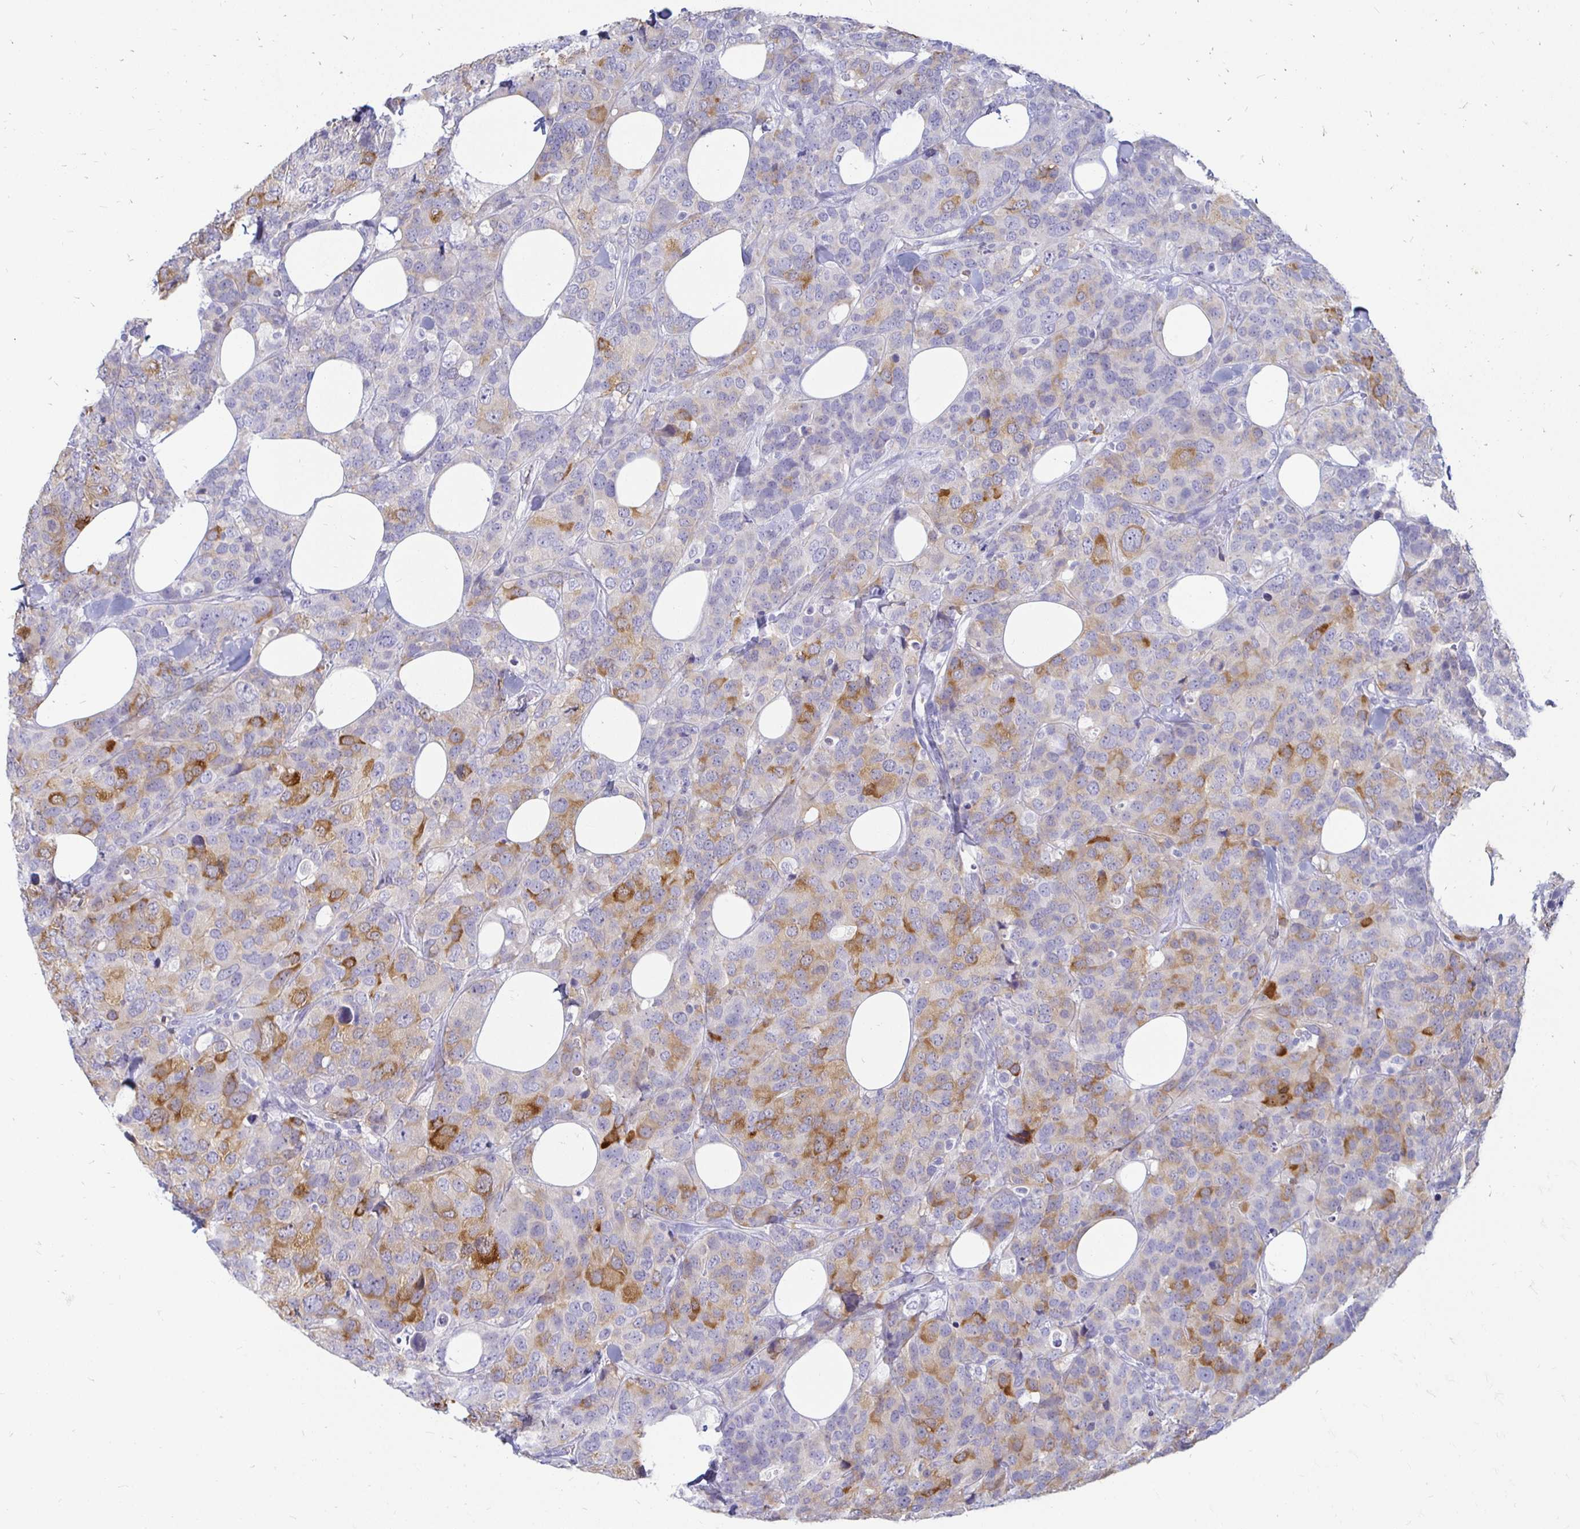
{"staining": {"intensity": "moderate", "quantity": "25%-75%", "location": "cytoplasmic/membranous"}, "tissue": "breast cancer", "cell_type": "Tumor cells", "image_type": "cancer", "snomed": [{"axis": "morphology", "description": "Lobular carcinoma"}, {"axis": "topography", "description": "Breast"}], "caption": "Breast cancer (lobular carcinoma) stained for a protein reveals moderate cytoplasmic/membranous positivity in tumor cells. (Brightfield microscopy of DAB IHC at high magnification).", "gene": "PEG10", "patient": {"sex": "female", "age": 59}}